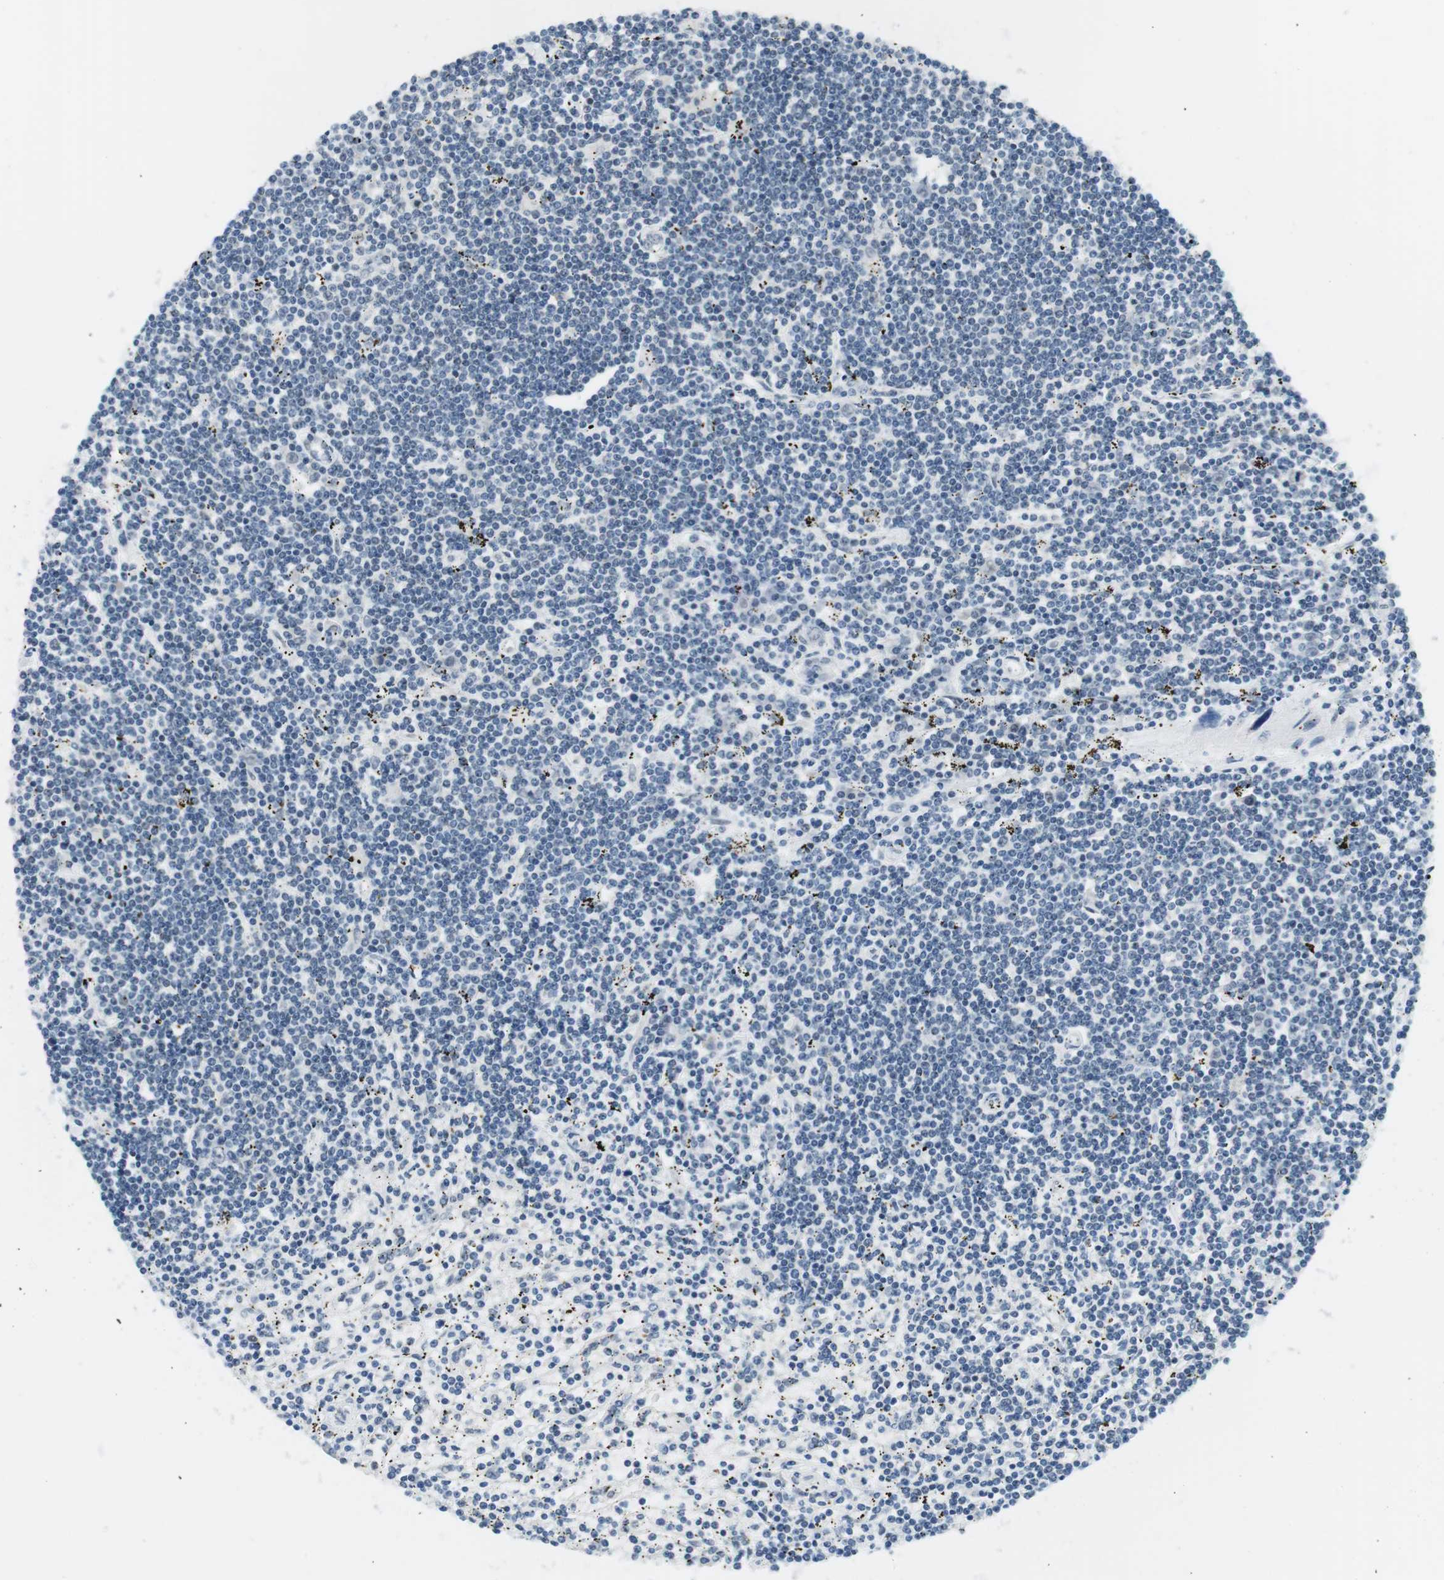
{"staining": {"intensity": "weak", "quantity": "<25%", "location": "nuclear"}, "tissue": "lymphoma", "cell_type": "Tumor cells", "image_type": "cancer", "snomed": [{"axis": "morphology", "description": "Malignant lymphoma, non-Hodgkin's type, Low grade"}, {"axis": "topography", "description": "Spleen"}], "caption": "Tumor cells show no significant protein expression in low-grade malignant lymphoma, non-Hodgkin's type.", "gene": "CSNK2B", "patient": {"sex": "male", "age": 76}}